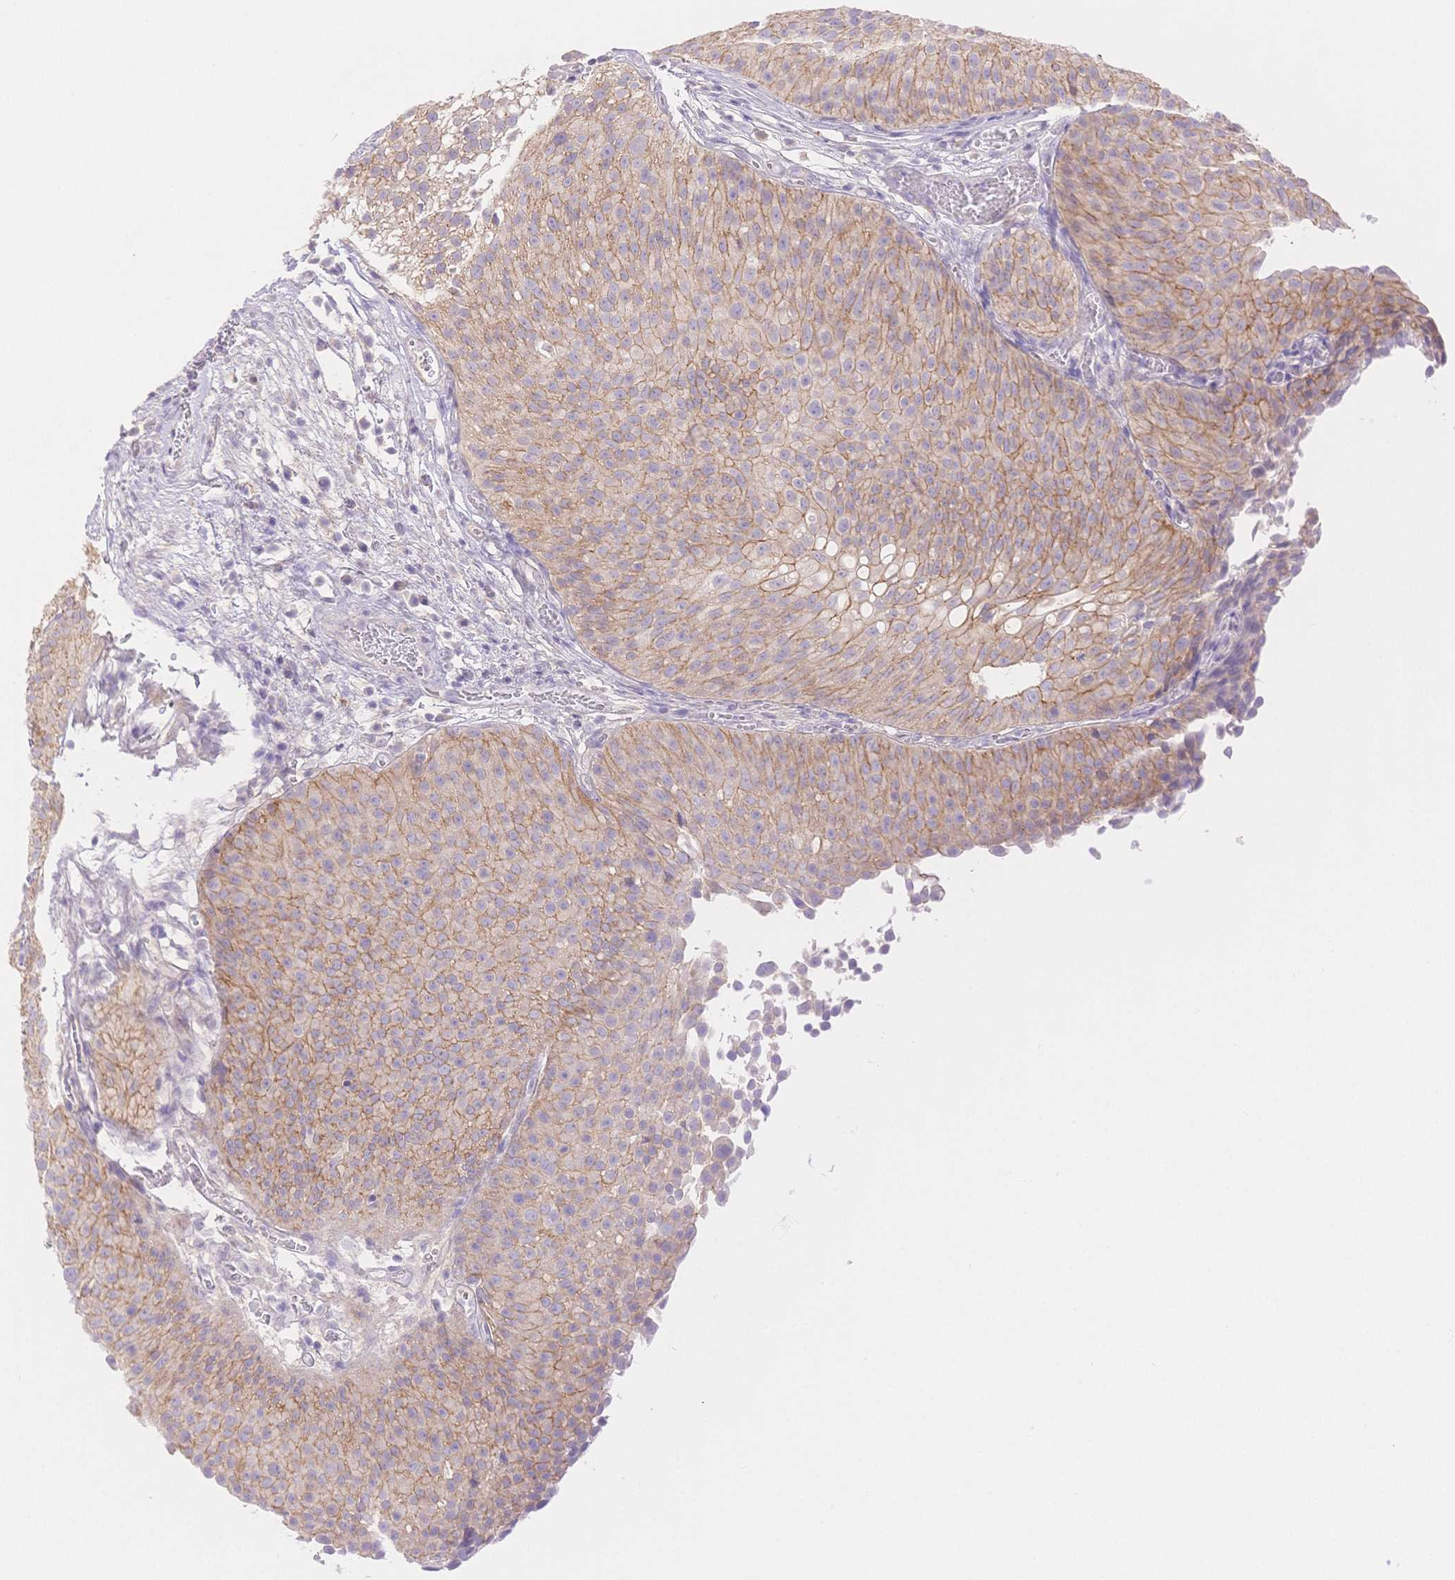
{"staining": {"intensity": "moderate", "quantity": ">75%", "location": "cytoplasmic/membranous"}, "tissue": "urothelial cancer", "cell_type": "Tumor cells", "image_type": "cancer", "snomed": [{"axis": "morphology", "description": "Urothelial carcinoma, Low grade"}, {"axis": "topography", "description": "Urinary bladder"}], "caption": "Immunohistochemical staining of human urothelial cancer exhibits moderate cytoplasmic/membranous protein positivity in approximately >75% of tumor cells.", "gene": "WDR54", "patient": {"sex": "male", "age": 80}}